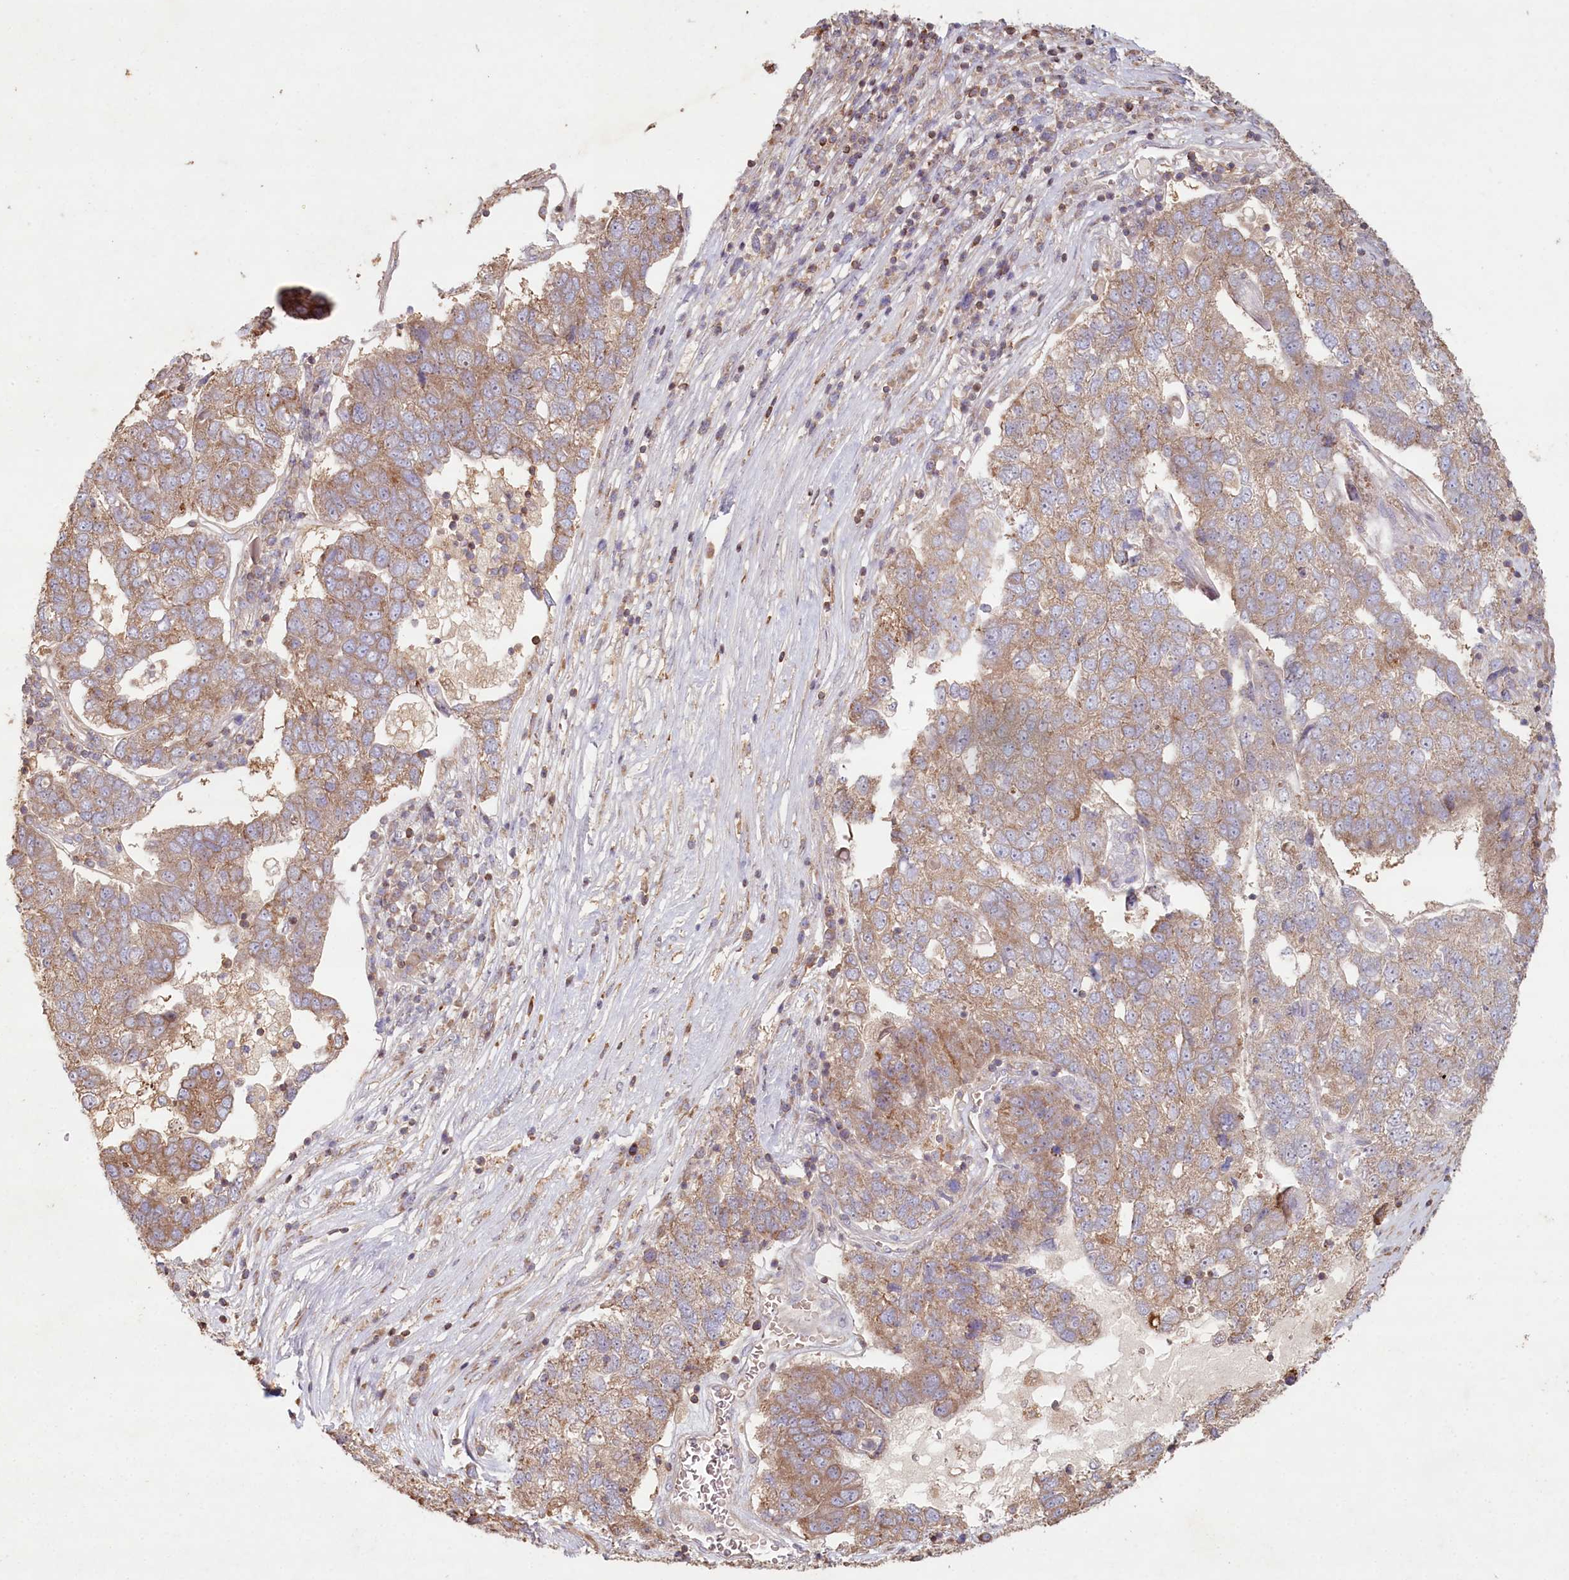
{"staining": {"intensity": "weak", "quantity": ">75%", "location": "cytoplasmic/membranous"}, "tissue": "pancreatic cancer", "cell_type": "Tumor cells", "image_type": "cancer", "snomed": [{"axis": "morphology", "description": "Adenocarcinoma, NOS"}, {"axis": "topography", "description": "Pancreas"}], "caption": "Pancreatic cancer stained with a protein marker demonstrates weak staining in tumor cells.", "gene": "HAL", "patient": {"sex": "female", "age": 61}}